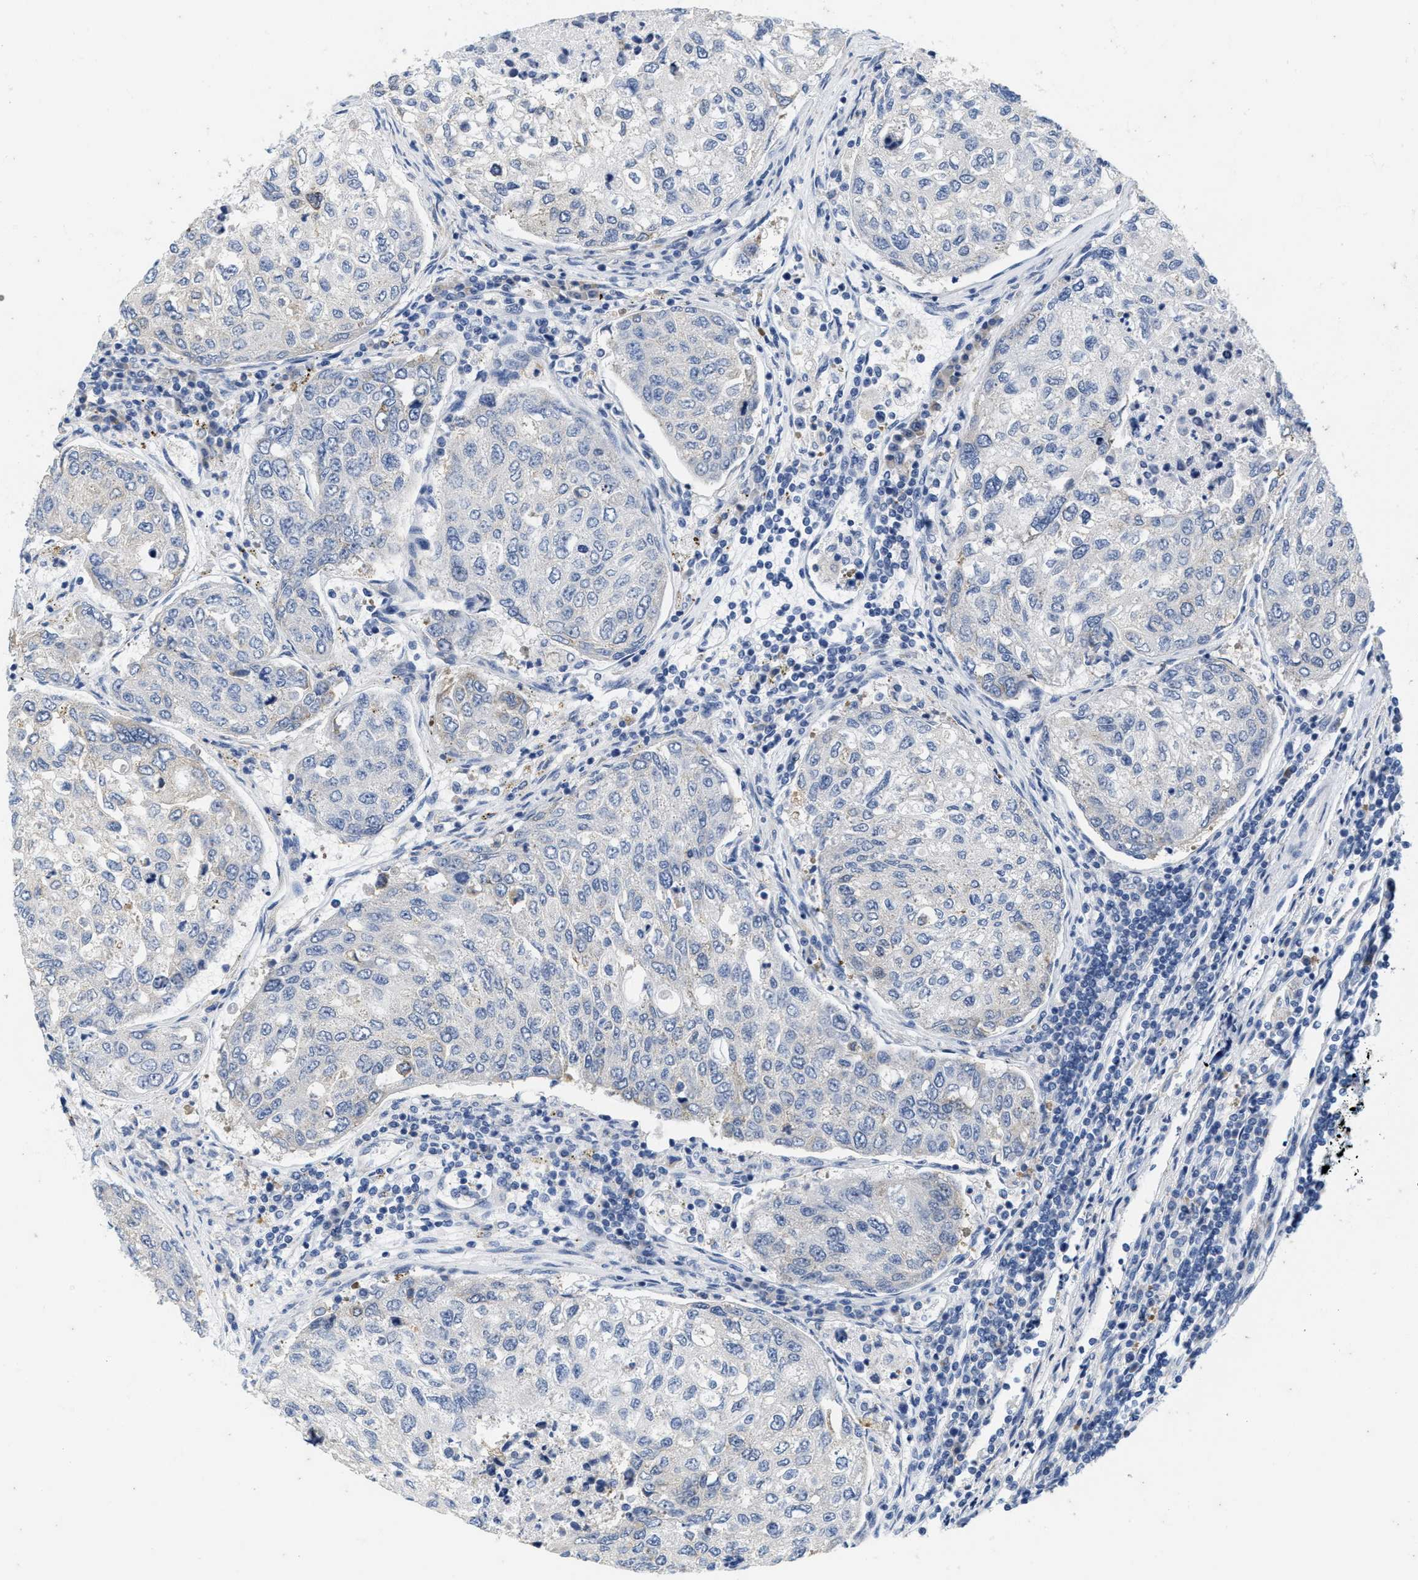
{"staining": {"intensity": "weak", "quantity": "<25%", "location": "cytoplasmic/membranous"}, "tissue": "urothelial cancer", "cell_type": "Tumor cells", "image_type": "cancer", "snomed": [{"axis": "morphology", "description": "Urothelial carcinoma, High grade"}, {"axis": "topography", "description": "Lymph node"}, {"axis": "topography", "description": "Urinary bladder"}], "caption": "The photomicrograph displays no staining of tumor cells in urothelial carcinoma (high-grade).", "gene": "ABCB11", "patient": {"sex": "male", "age": 51}}